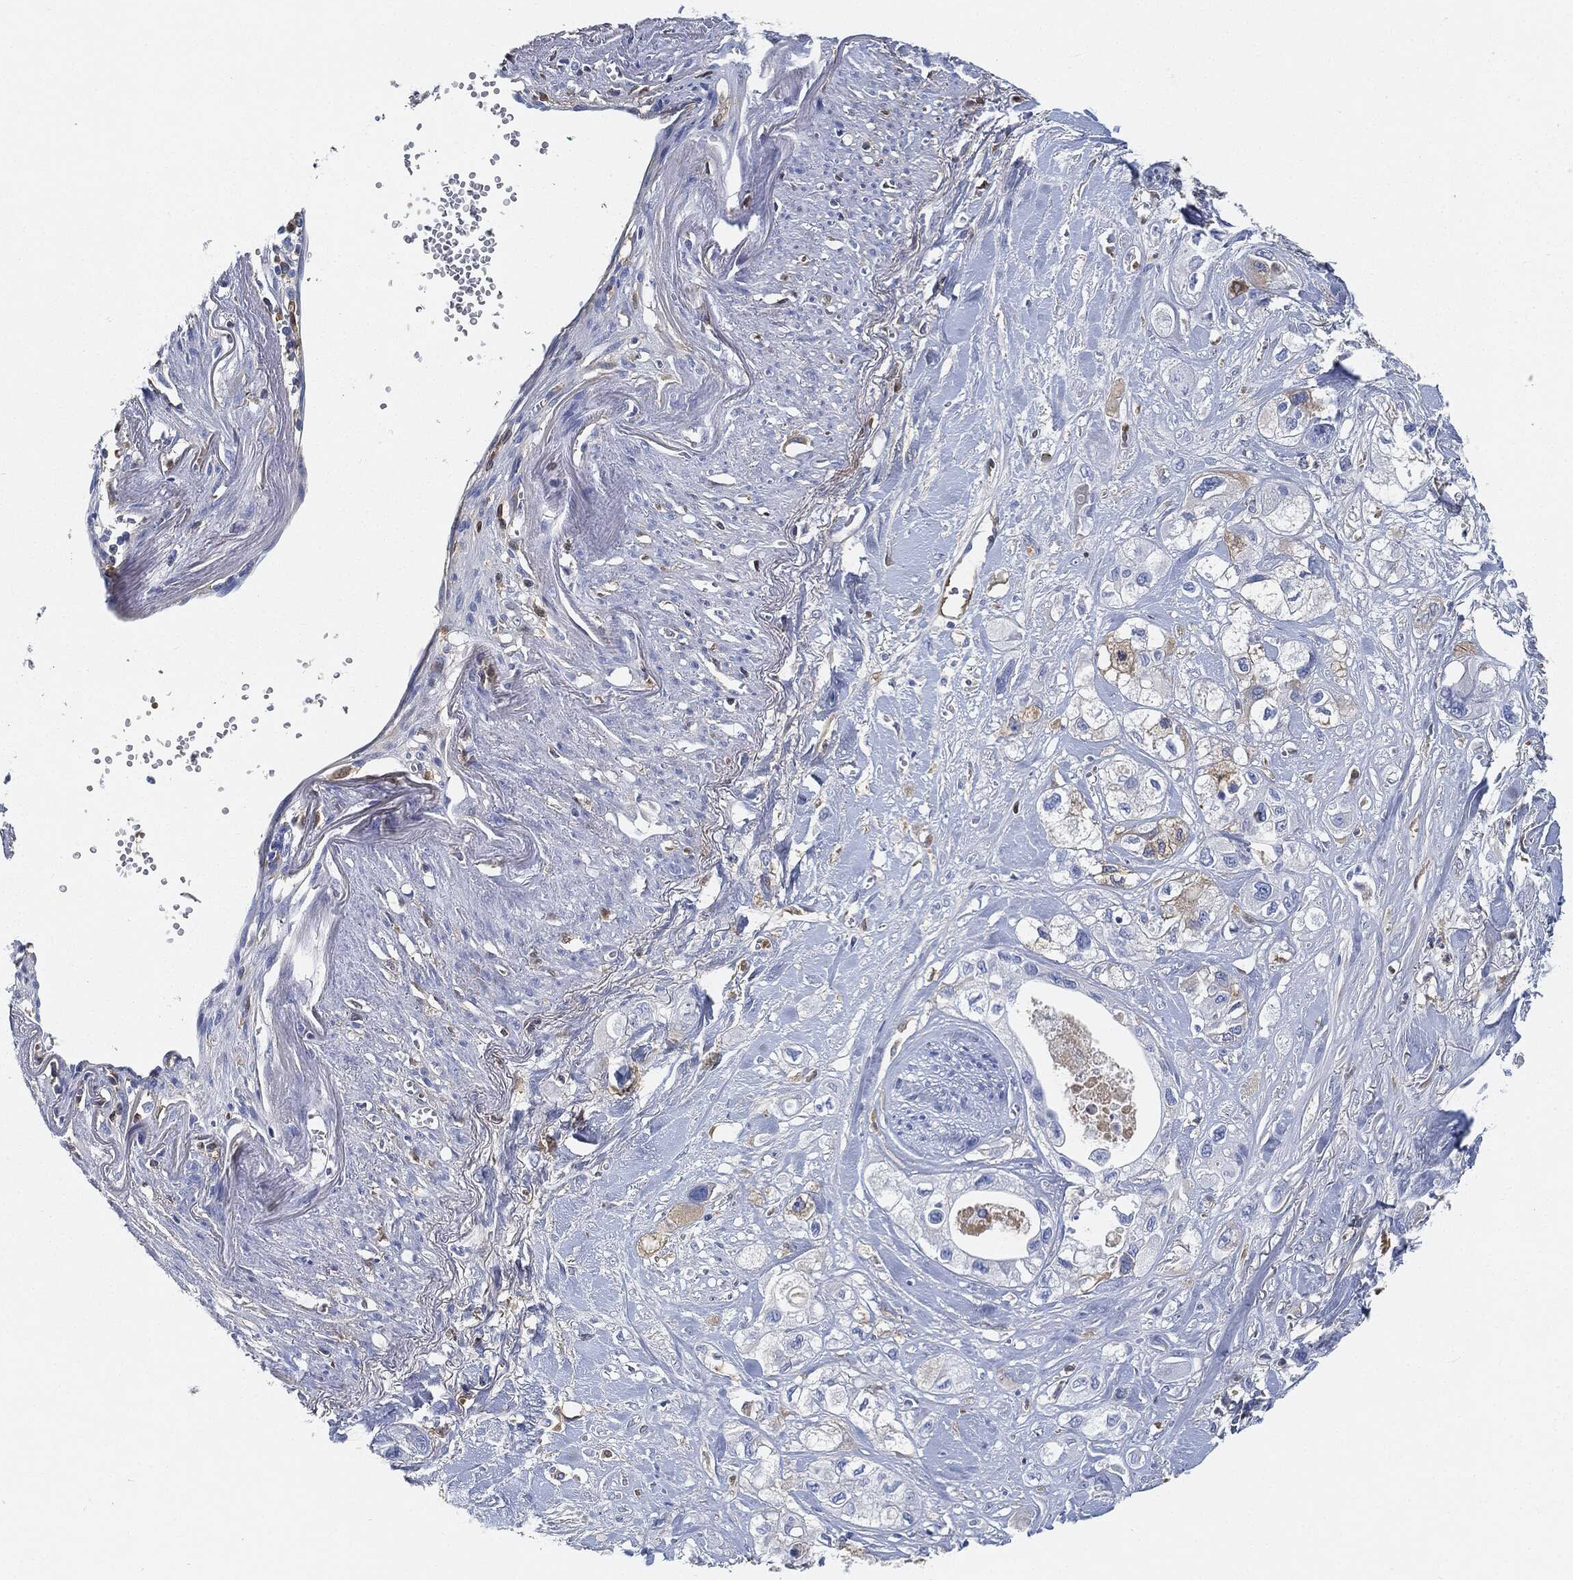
{"staining": {"intensity": "negative", "quantity": "none", "location": "none"}, "tissue": "pancreatic cancer", "cell_type": "Tumor cells", "image_type": "cancer", "snomed": [{"axis": "morphology", "description": "Adenocarcinoma, NOS"}, {"axis": "topography", "description": "Pancreas"}], "caption": "A histopathology image of human adenocarcinoma (pancreatic) is negative for staining in tumor cells. (Immunohistochemistry (ihc), brightfield microscopy, high magnification).", "gene": "IGLV6-57", "patient": {"sex": "male", "age": 72}}